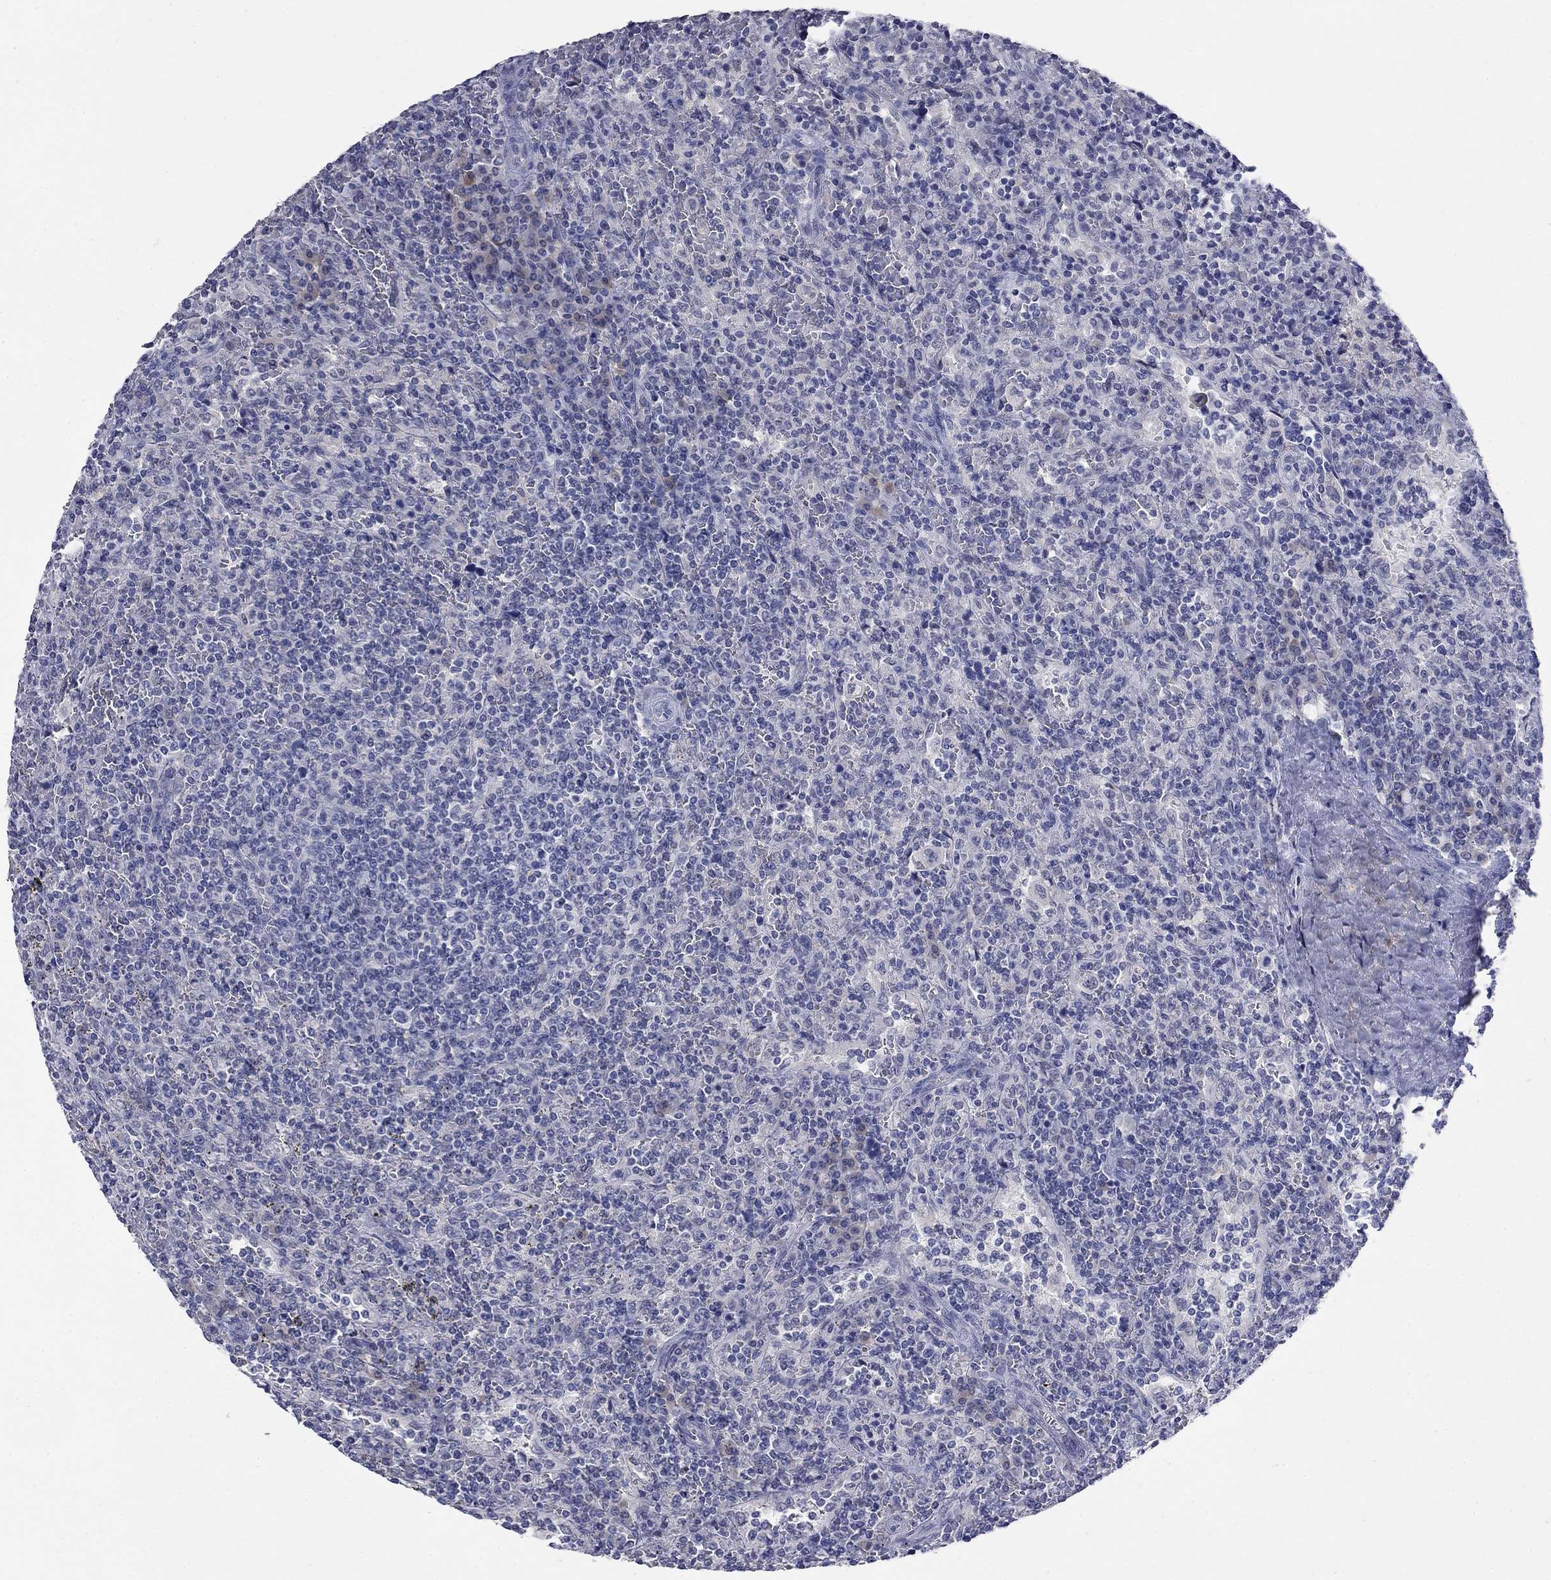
{"staining": {"intensity": "negative", "quantity": "none", "location": "none"}, "tissue": "lymphoma", "cell_type": "Tumor cells", "image_type": "cancer", "snomed": [{"axis": "morphology", "description": "Malignant lymphoma, non-Hodgkin's type, Low grade"}, {"axis": "topography", "description": "Spleen"}], "caption": "A micrograph of malignant lymphoma, non-Hodgkin's type (low-grade) stained for a protein displays no brown staining in tumor cells. (DAB (3,3'-diaminobenzidine) immunohistochemistry, high magnification).", "gene": "SLC51A", "patient": {"sex": "male", "age": 62}}